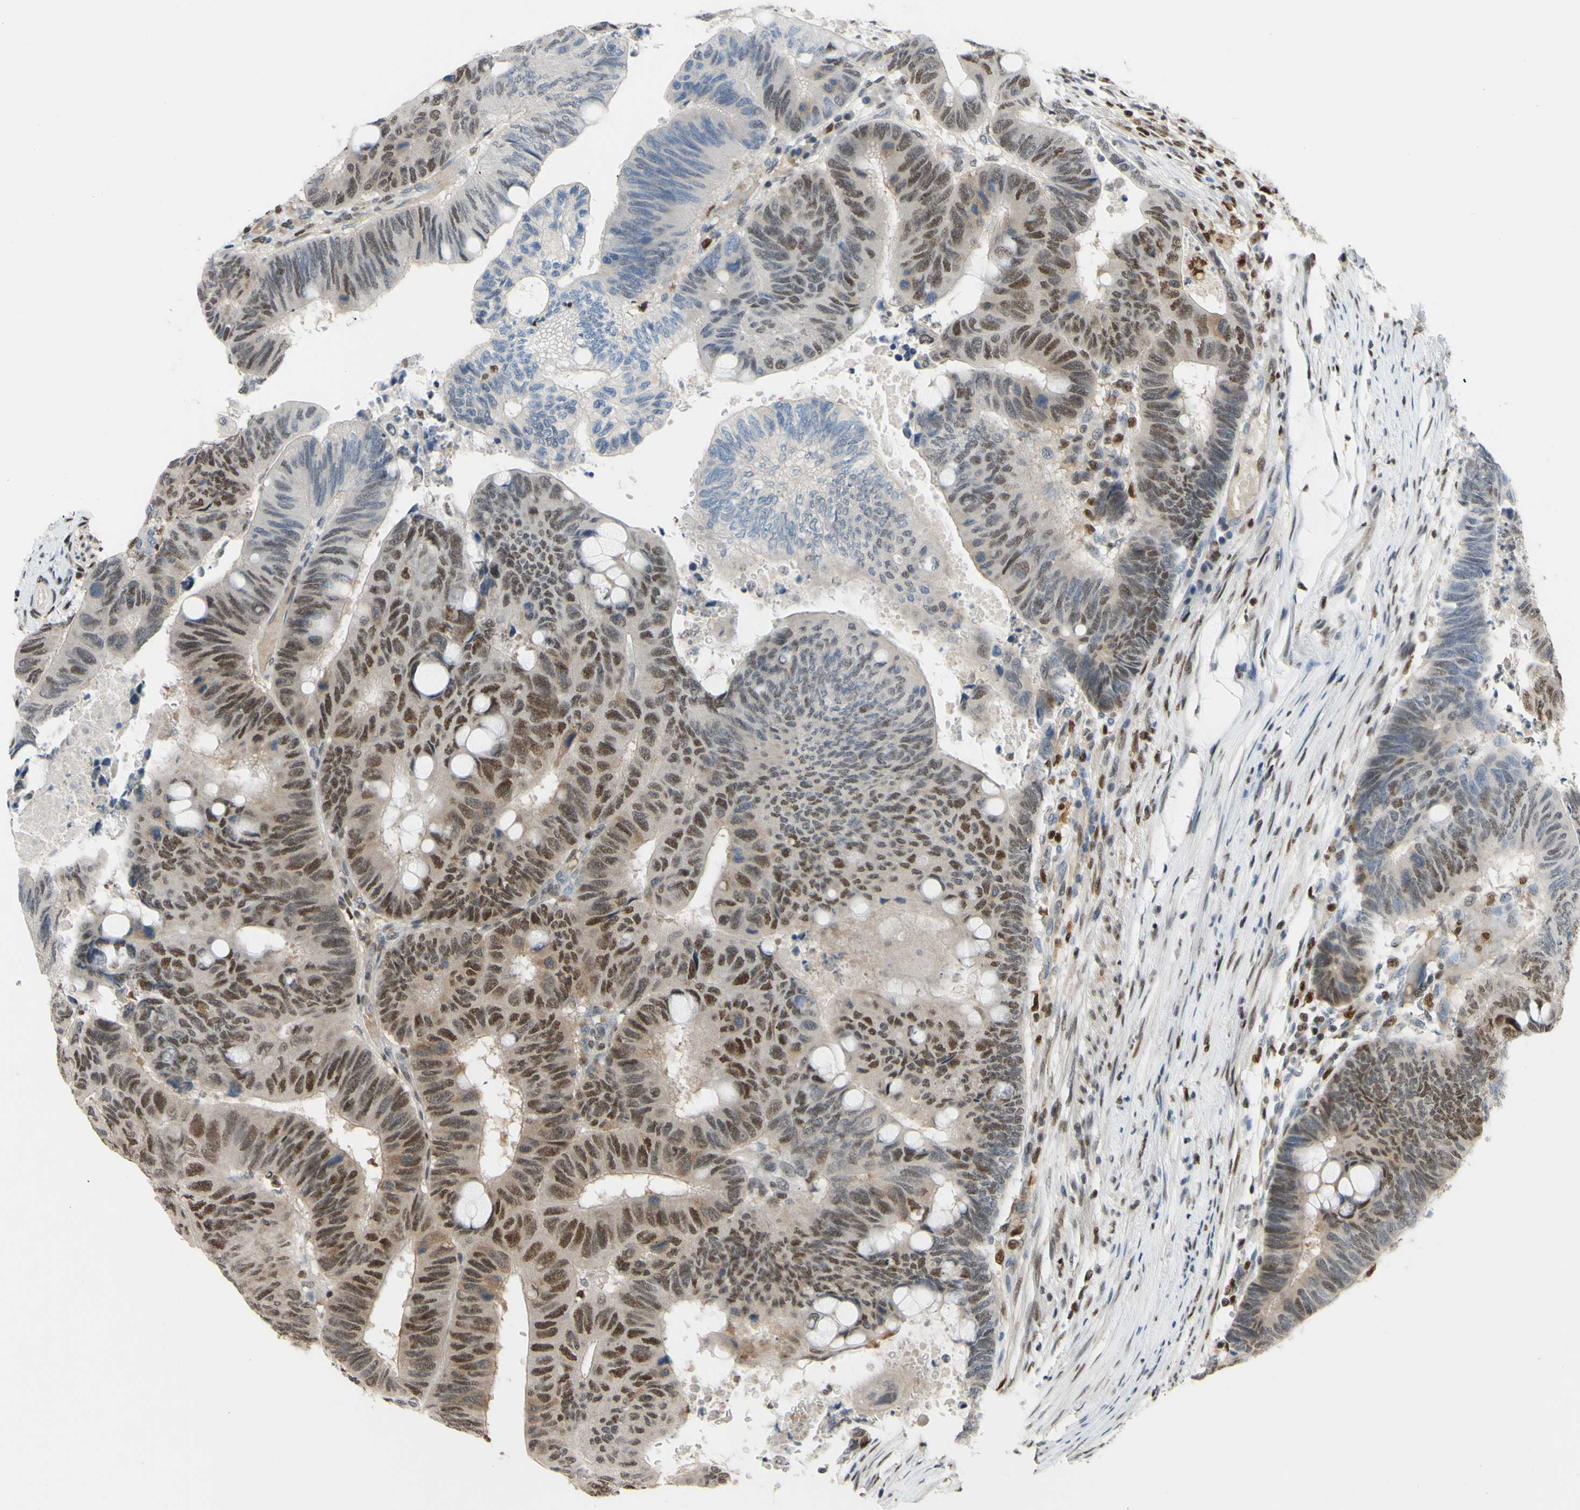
{"staining": {"intensity": "moderate", "quantity": "25%-75%", "location": "cytoplasmic/membranous,nuclear"}, "tissue": "colorectal cancer", "cell_type": "Tumor cells", "image_type": "cancer", "snomed": [{"axis": "morphology", "description": "Normal tissue, NOS"}, {"axis": "morphology", "description": "Adenocarcinoma, NOS"}, {"axis": "topography", "description": "Rectum"}, {"axis": "topography", "description": "Peripheral nerve tissue"}], "caption": "Immunohistochemistry (IHC) histopathology image of neoplastic tissue: human adenocarcinoma (colorectal) stained using IHC shows medium levels of moderate protein expression localized specifically in the cytoplasmic/membranous and nuclear of tumor cells, appearing as a cytoplasmic/membranous and nuclear brown color.", "gene": "FKBP5", "patient": {"sex": "male", "age": 92}}